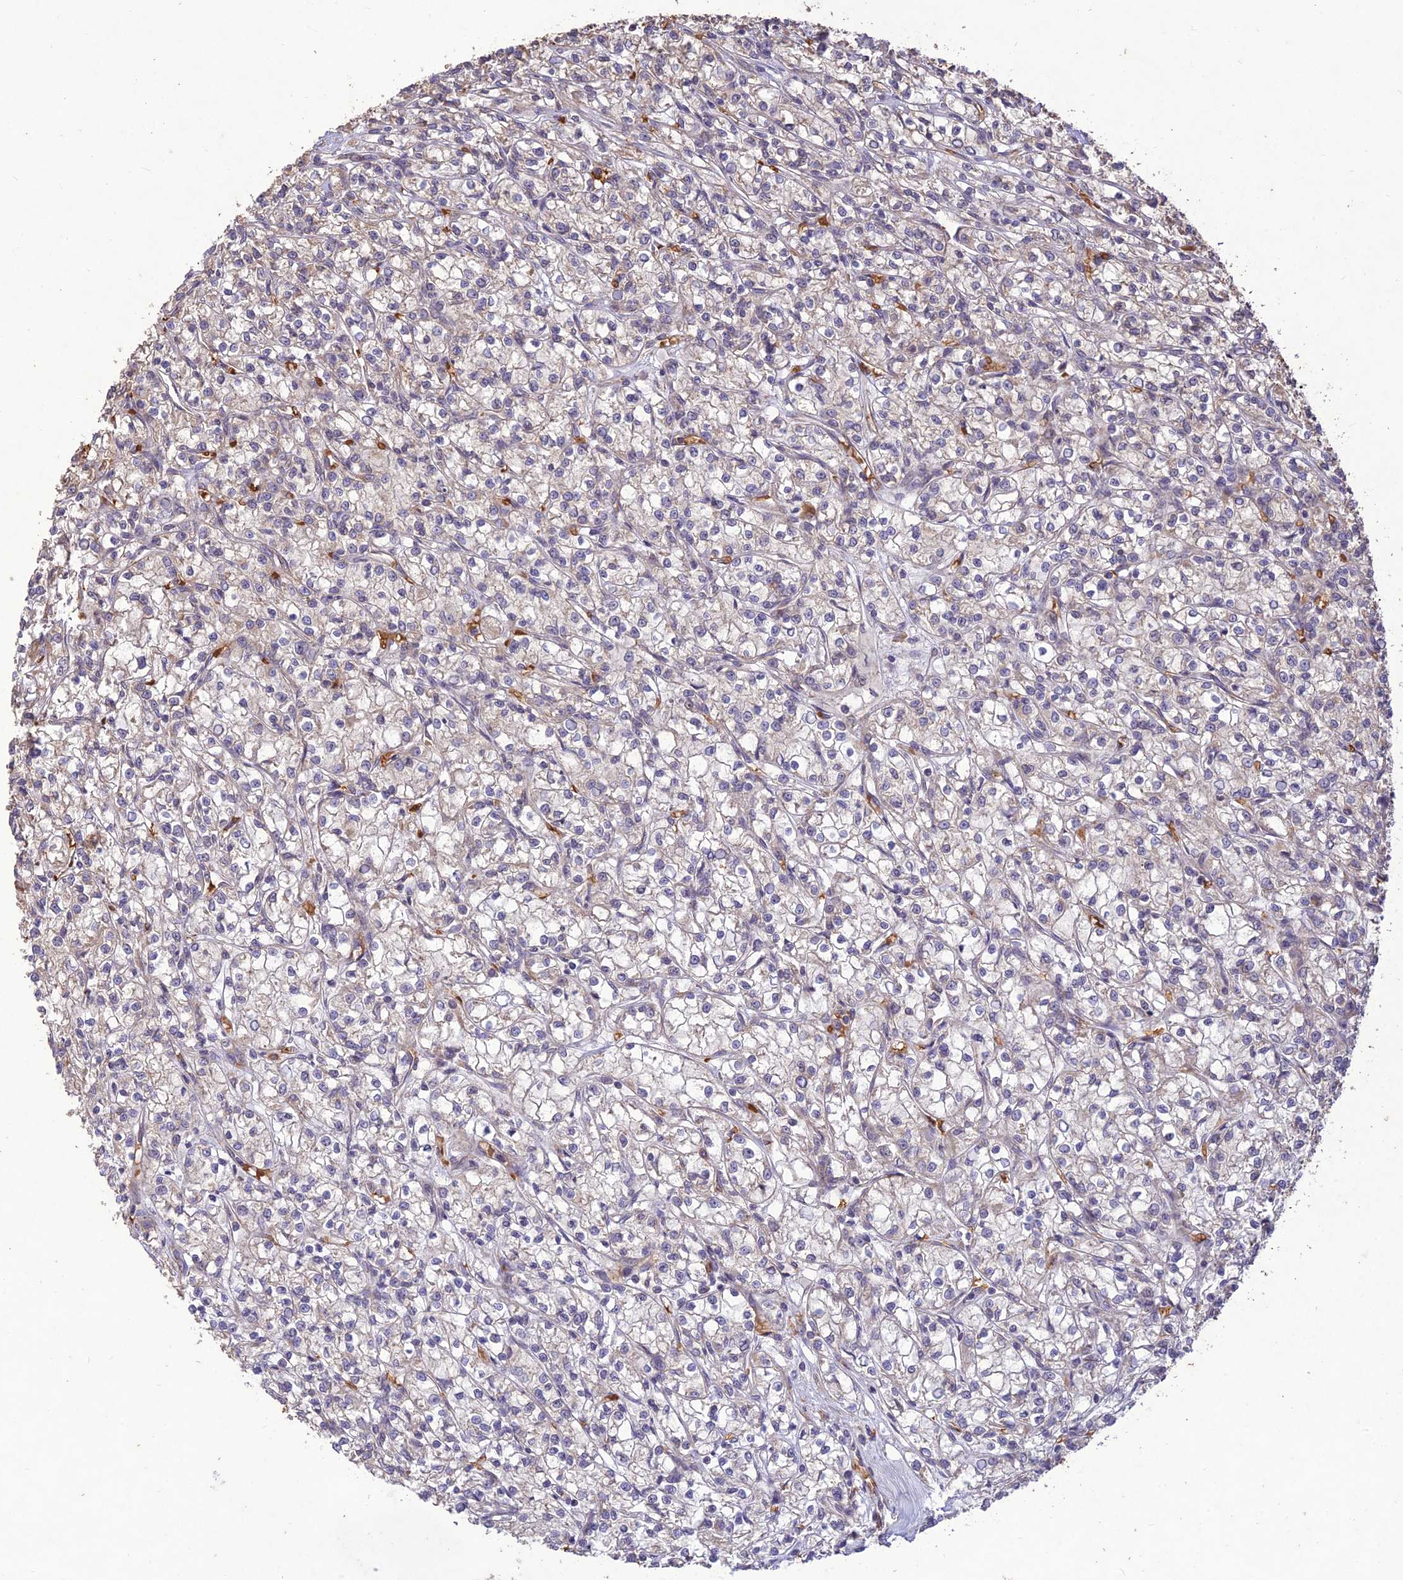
{"staining": {"intensity": "negative", "quantity": "none", "location": "none"}, "tissue": "renal cancer", "cell_type": "Tumor cells", "image_type": "cancer", "snomed": [{"axis": "morphology", "description": "Adenocarcinoma, NOS"}, {"axis": "topography", "description": "Kidney"}], "caption": "Tumor cells show no significant protein expression in renal adenocarcinoma.", "gene": "PPP1R11", "patient": {"sex": "female", "age": 59}}